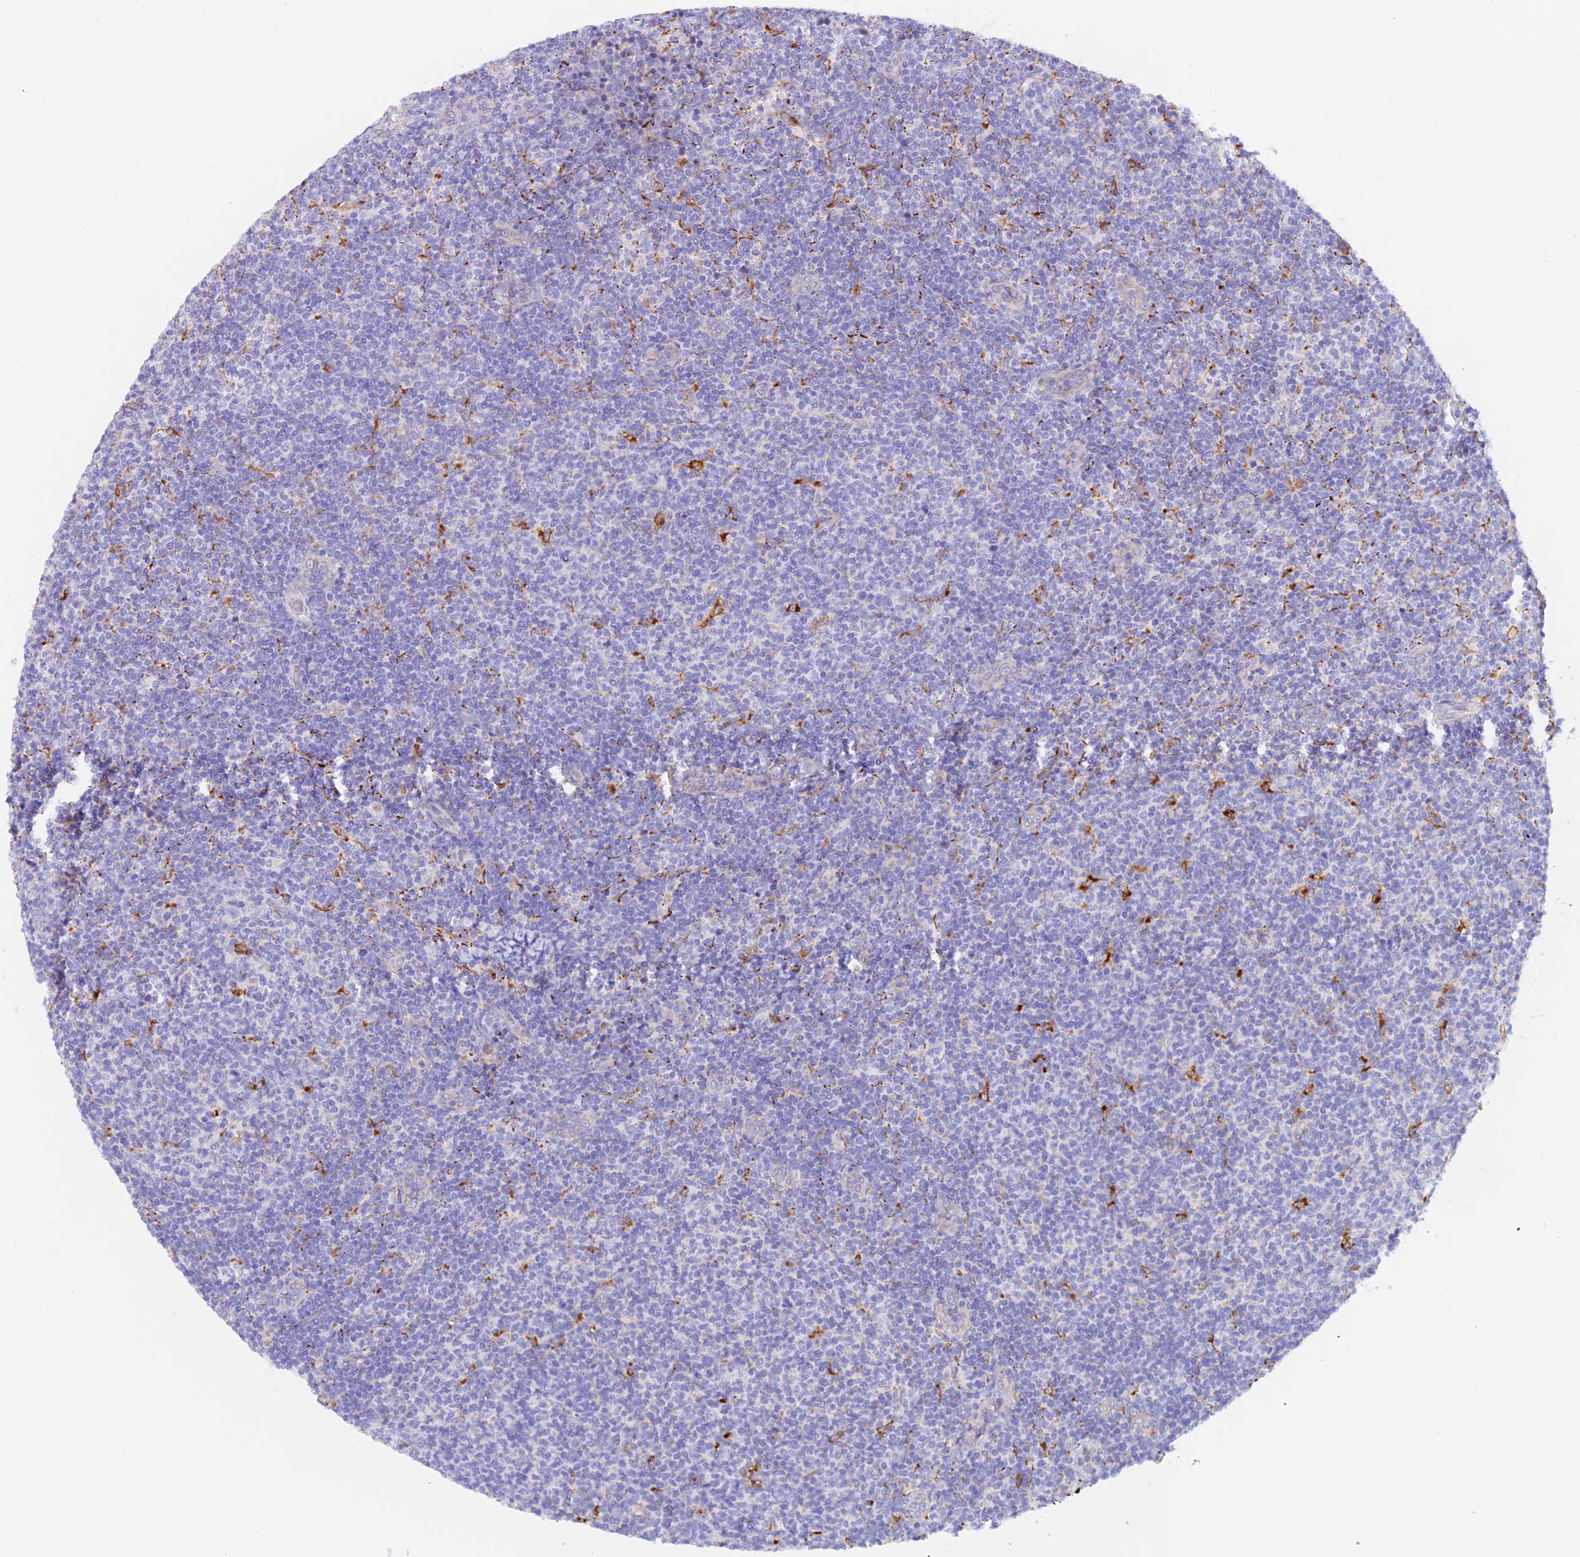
{"staining": {"intensity": "negative", "quantity": "none", "location": "none"}, "tissue": "lymphoma", "cell_type": "Tumor cells", "image_type": "cancer", "snomed": [{"axis": "morphology", "description": "Malignant lymphoma, non-Hodgkin's type, Low grade"}, {"axis": "topography", "description": "Lymph node"}], "caption": "Immunohistochemistry micrograph of low-grade malignant lymphoma, non-Hodgkin's type stained for a protein (brown), which shows no expression in tumor cells. (Stains: DAB immunohistochemistry (IHC) with hematoxylin counter stain, Microscopy: brightfield microscopy at high magnification).", "gene": "VKORC1", "patient": {"sex": "male", "age": 66}}